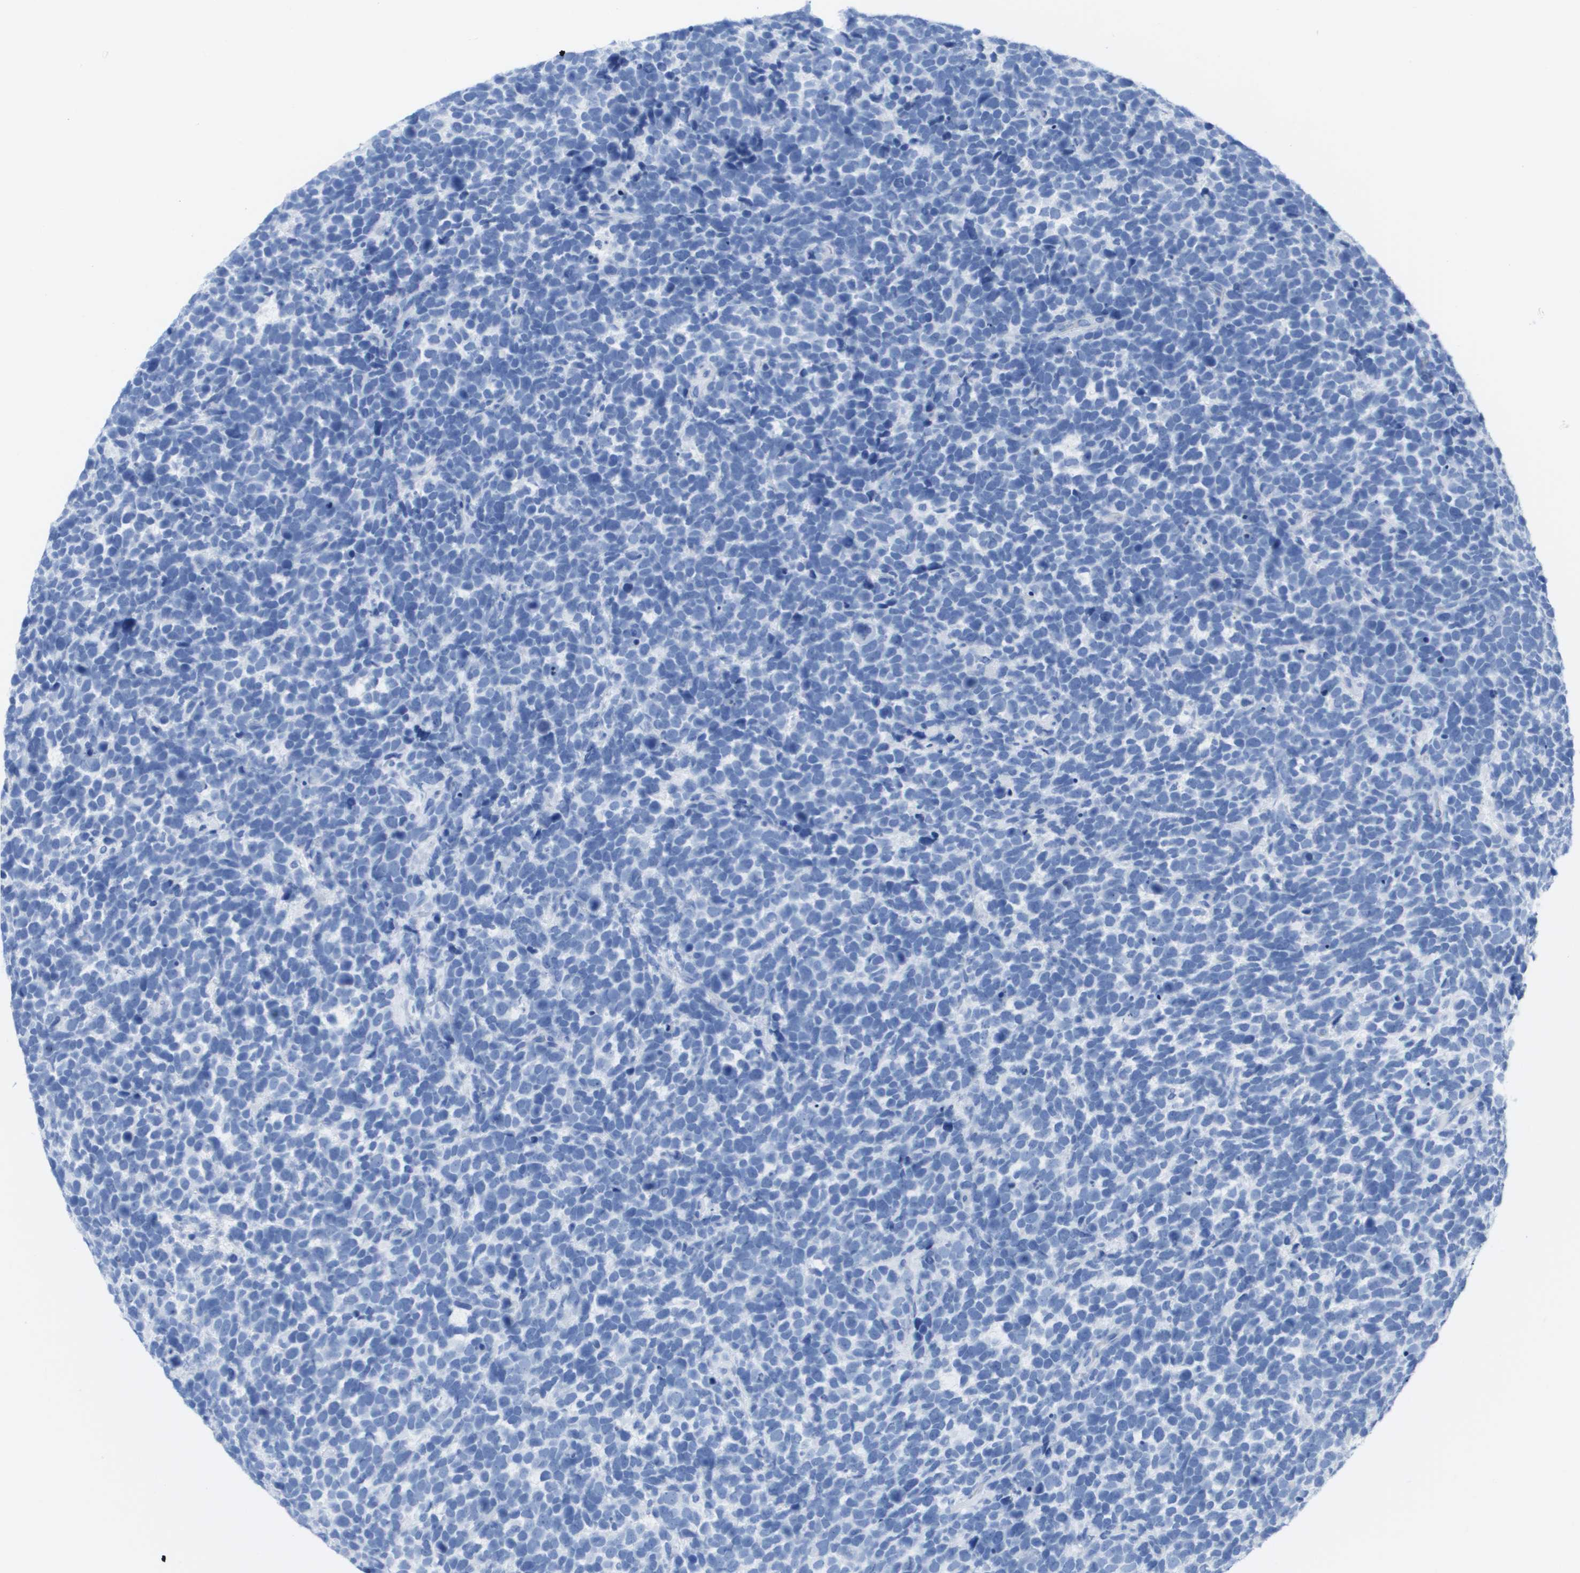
{"staining": {"intensity": "negative", "quantity": "none", "location": "none"}, "tissue": "urothelial cancer", "cell_type": "Tumor cells", "image_type": "cancer", "snomed": [{"axis": "morphology", "description": "Urothelial carcinoma, High grade"}, {"axis": "topography", "description": "Urinary bladder"}], "caption": "Protein analysis of high-grade urothelial carcinoma exhibits no significant positivity in tumor cells. The staining is performed using DAB (3,3'-diaminobenzidine) brown chromogen with nuclei counter-stained in using hematoxylin.", "gene": "KCNA3", "patient": {"sex": "female", "age": 82}}